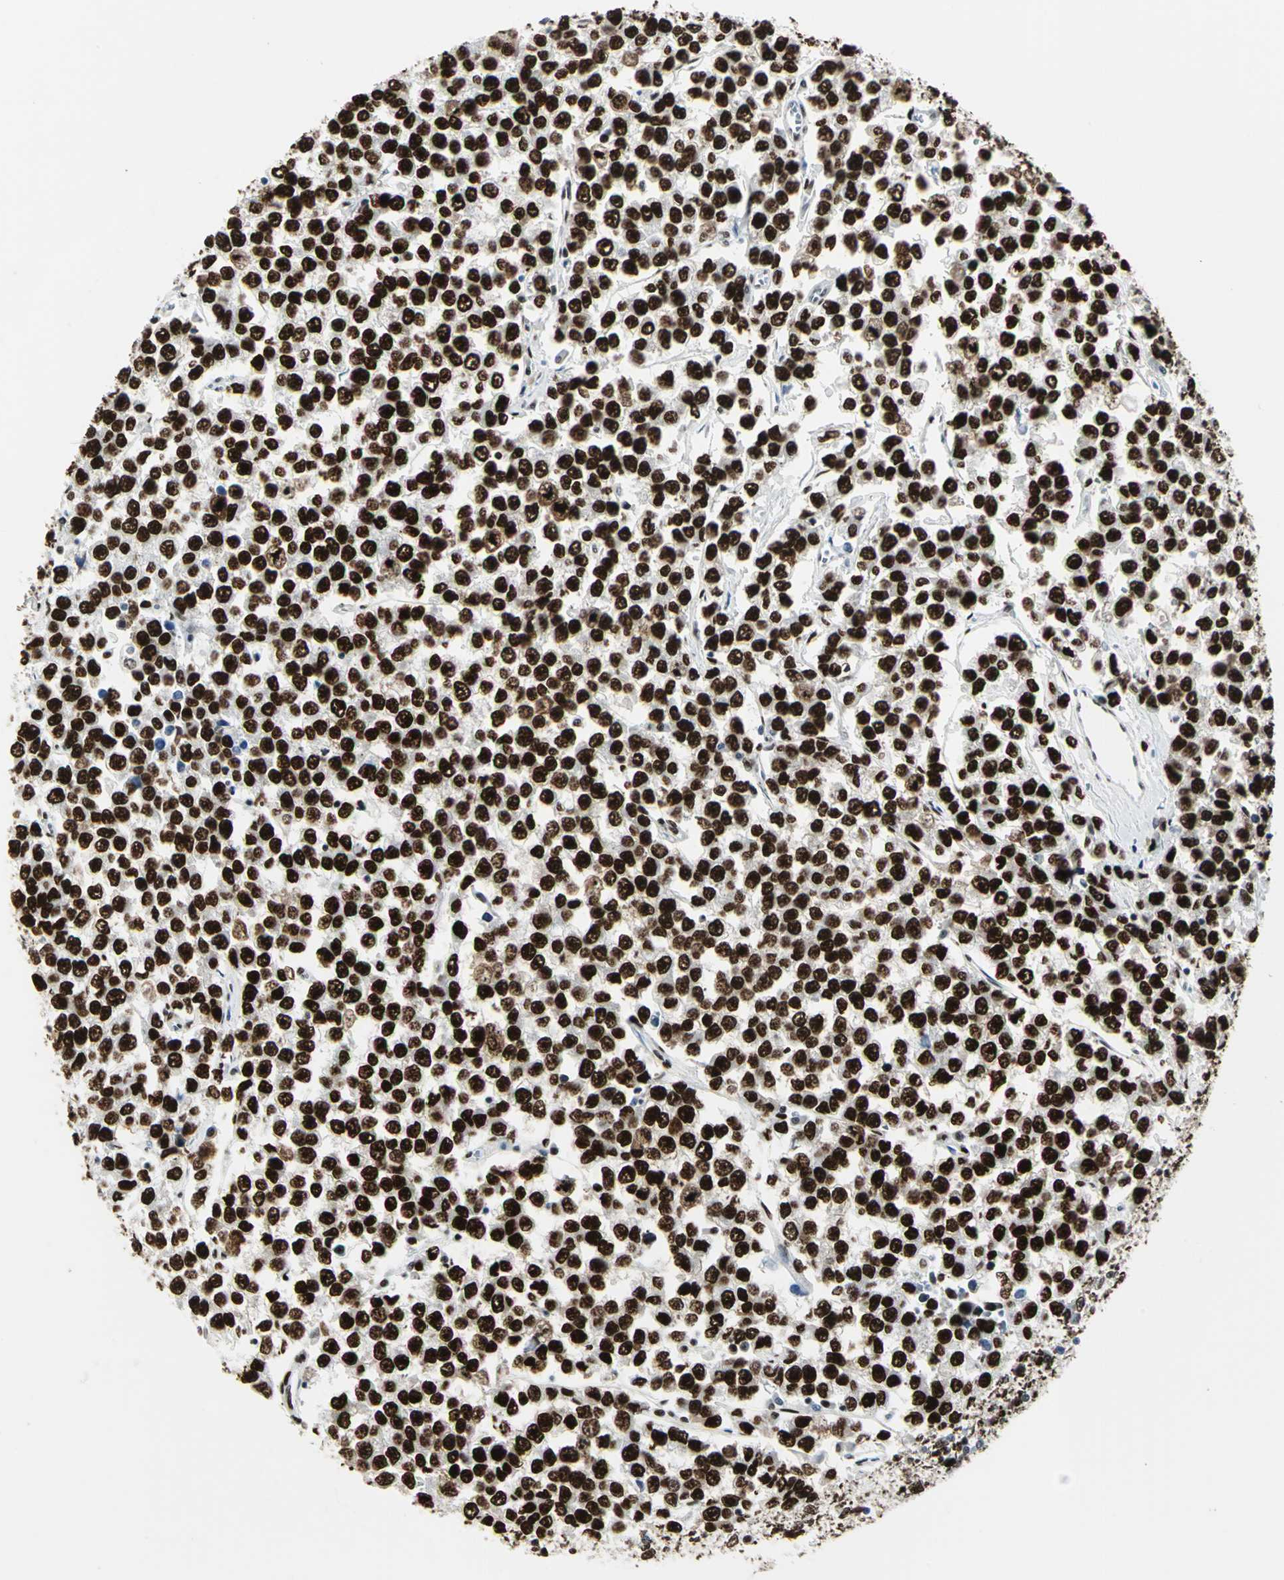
{"staining": {"intensity": "strong", "quantity": ">75%", "location": "nuclear"}, "tissue": "testis cancer", "cell_type": "Tumor cells", "image_type": "cancer", "snomed": [{"axis": "morphology", "description": "Seminoma, NOS"}, {"axis": "morphology", "description": "Carcinoma, Embryonal, NOS"}, {"axis": "topography", "description": "Testis"}], "caption": "Protein staining shows strong nuclear staining in approximately >75% of tumor cells in seminoma (testis). (DAB IHC with brightfield microscopy, high magnification).", "gene": "HDAC2", "patient": {"sex": "male", "age": 52}}